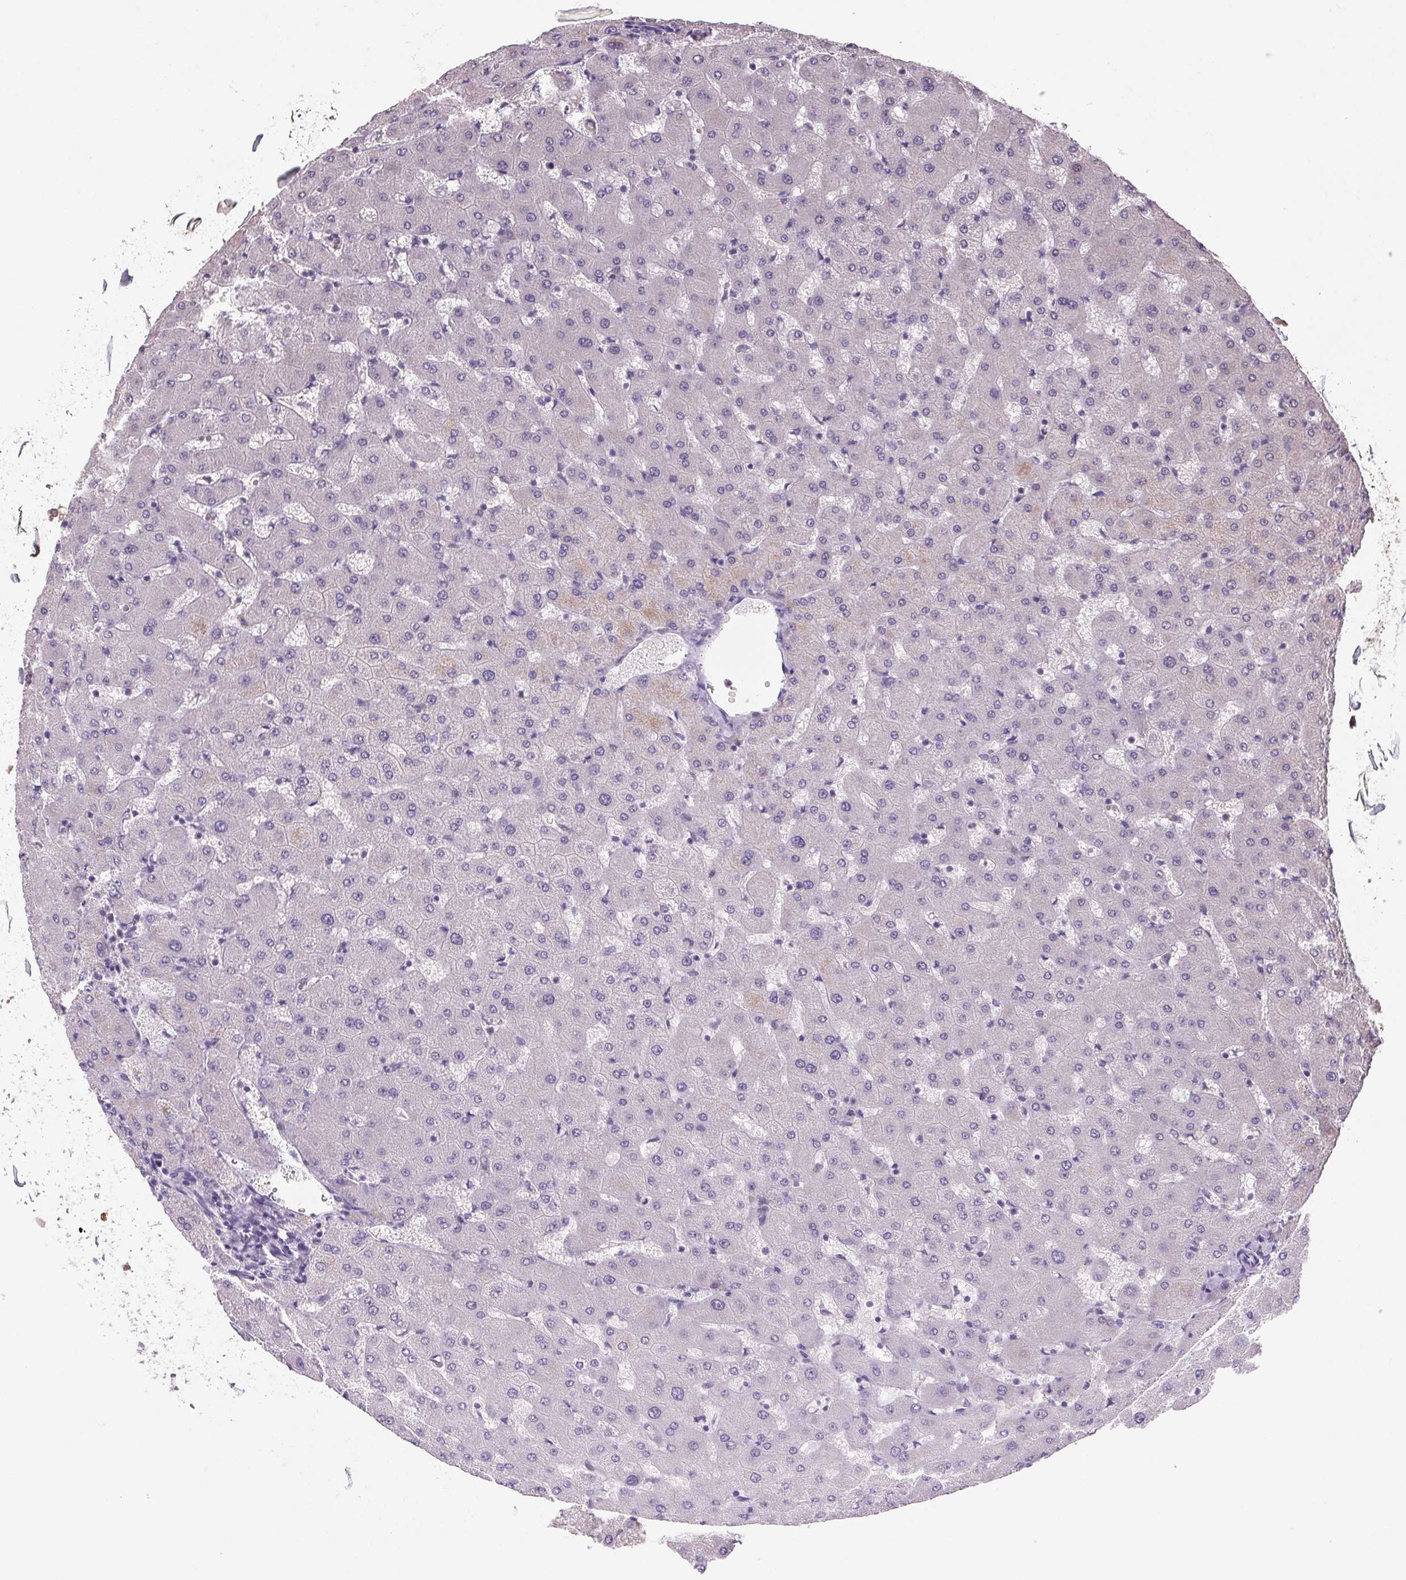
{"staining": {"intensity": "negative", "quantity": "none", "location": "none"}, "tissue": "liver", "cell_type": "Cholangiocytes", "image_type": "normal", "snomed": [{"axis": "morphology", "description": "Normal tissue, NOS"}, {"axis": "topography", "description": "Liver"}], "caption": "Human liver stained for a protein using IHC shows no staining in cholangiocytes.", "gene": "VWA3B", "patient": {"sex": "female", "age": 63}}